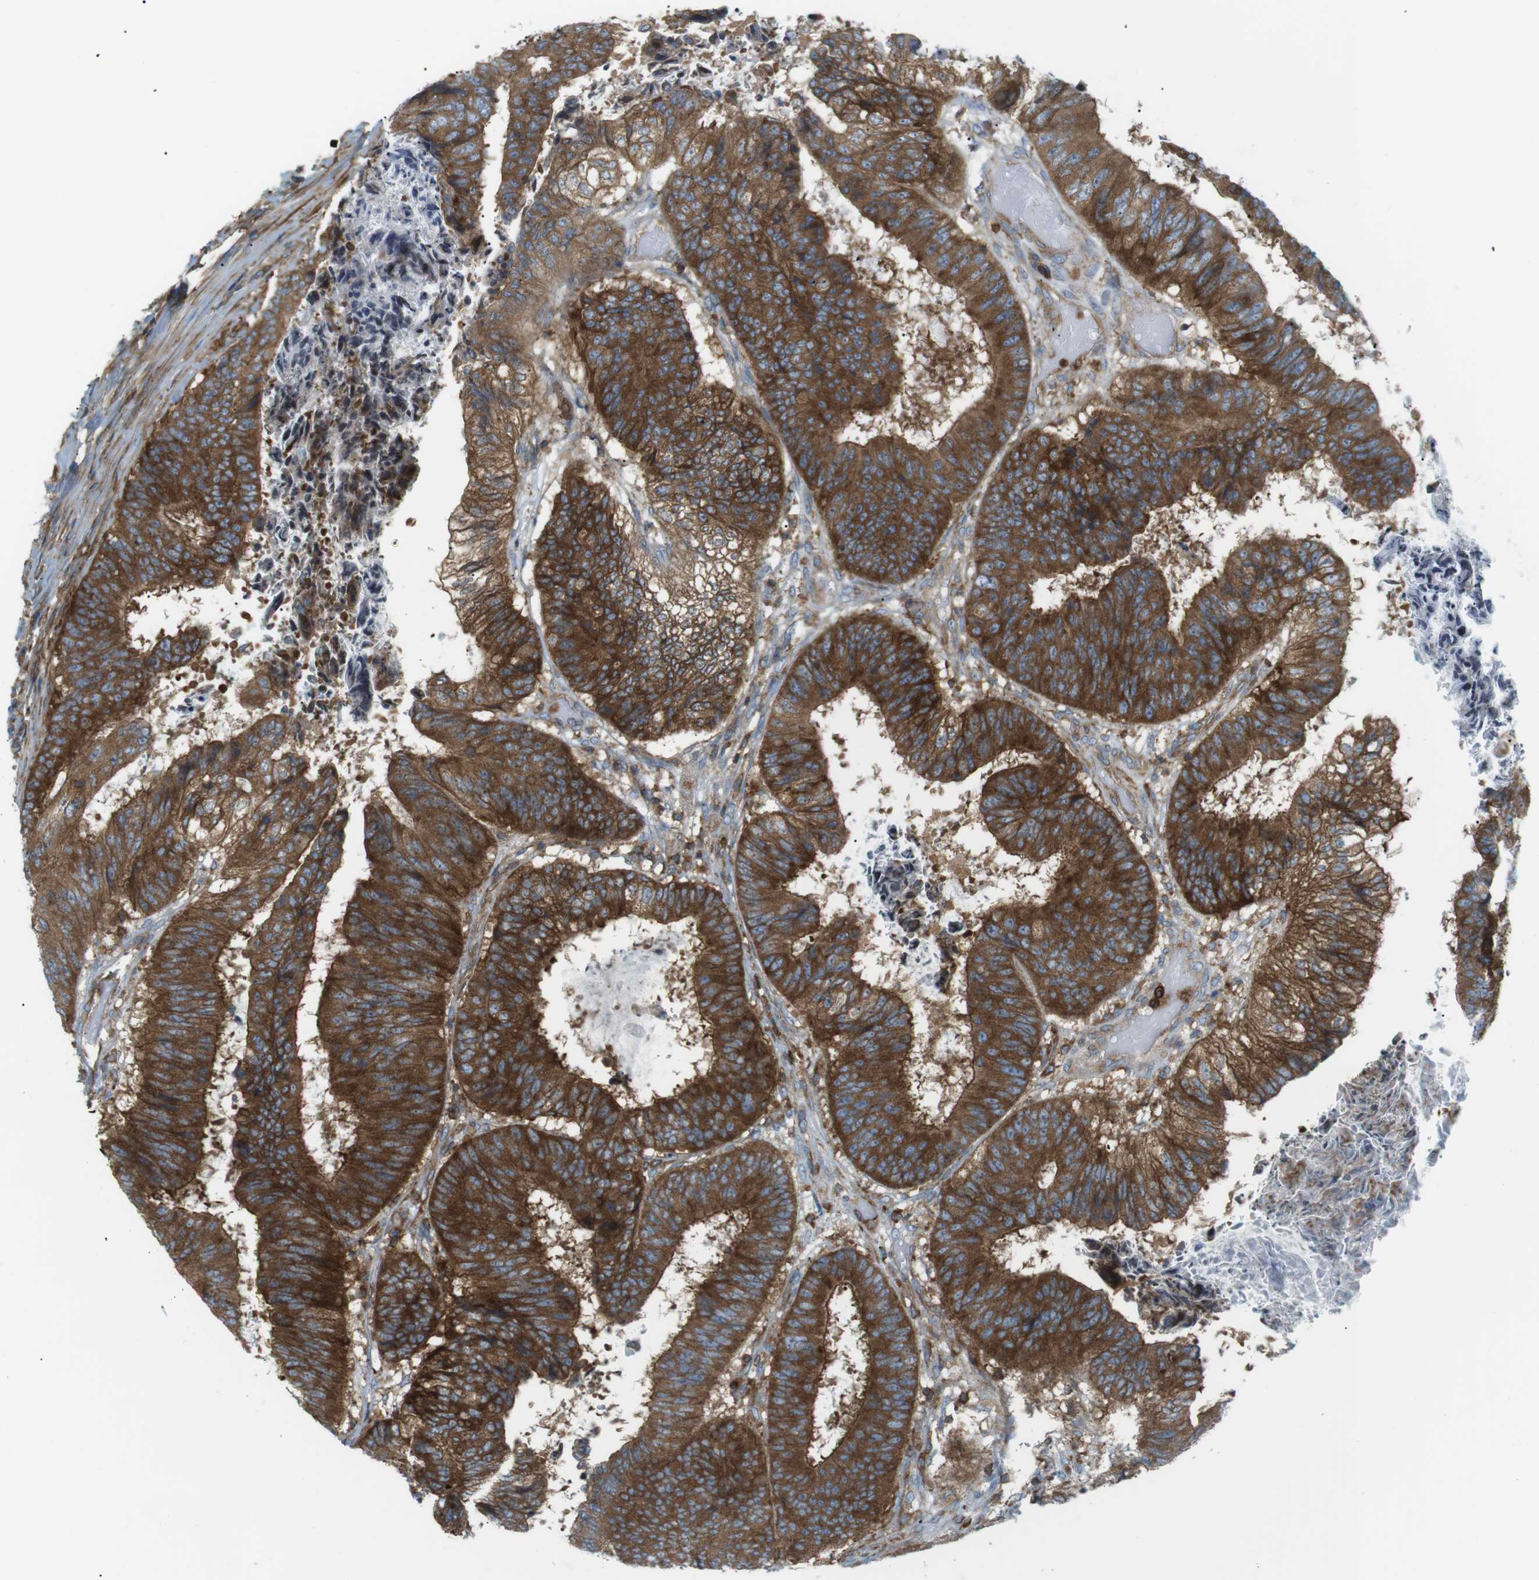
{"staining": {"intensity": "strong", "quantity": ">75%", "location": "cytoplasmic/membranous"}, "tissue": "colorectal cancer", "cell_type": "Tumor cells", "image_type": "cancer", "snomed": [{"axis": "morphology", "description": "Adenocarcinoma, NOS"}, {"axis": "topography", "description": "Rectum"}], "caption": "There is high levels of strong cytoplasmic/membranous expression in tumor cells of colorectal cancer, as demonstrated by immunohistochemical staining (brown color).", "gene": "FLII", "patient": {"sex": "male", "age": 72}}